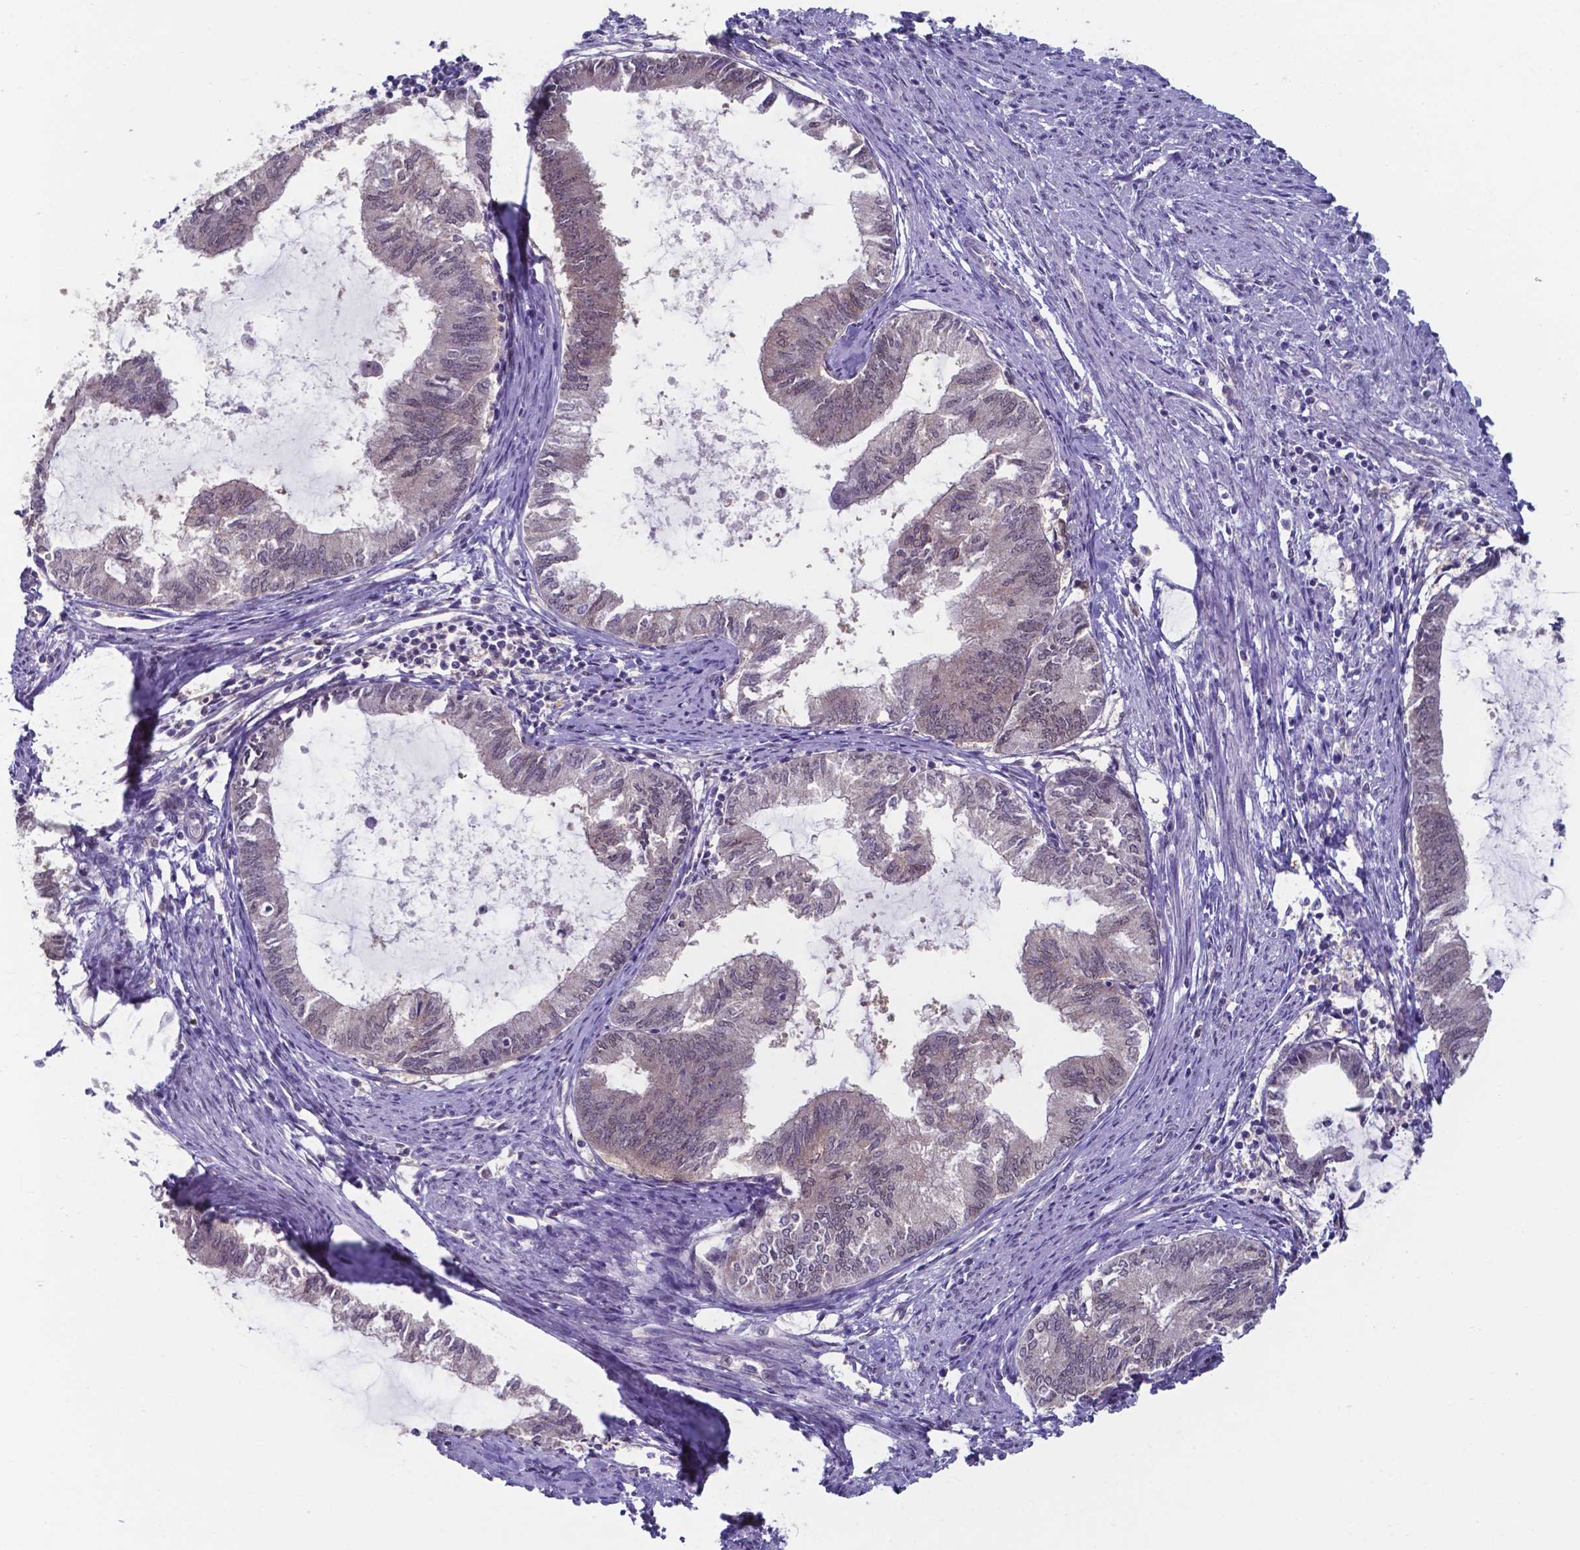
{"staining": {"intensity": "negative", "quantity": "none", "location": "none"}, "tissue": "endometrial cancer", "cell_type": "Tumor cells", "image_type": "cancer", "snomed": [{"axis": "morphology", "description": "Adenocarcinoma, NOS"}, {"axis": "topography", "description": "Endometrium"}], "caption": "A high-resolution image shows immunohistochemistry (IHC) staining of endometrial cancer, which shows no significant staining in tumor cells.", "gene": "UBE2E2", "patient": {"sex": "female", "age": 86}}